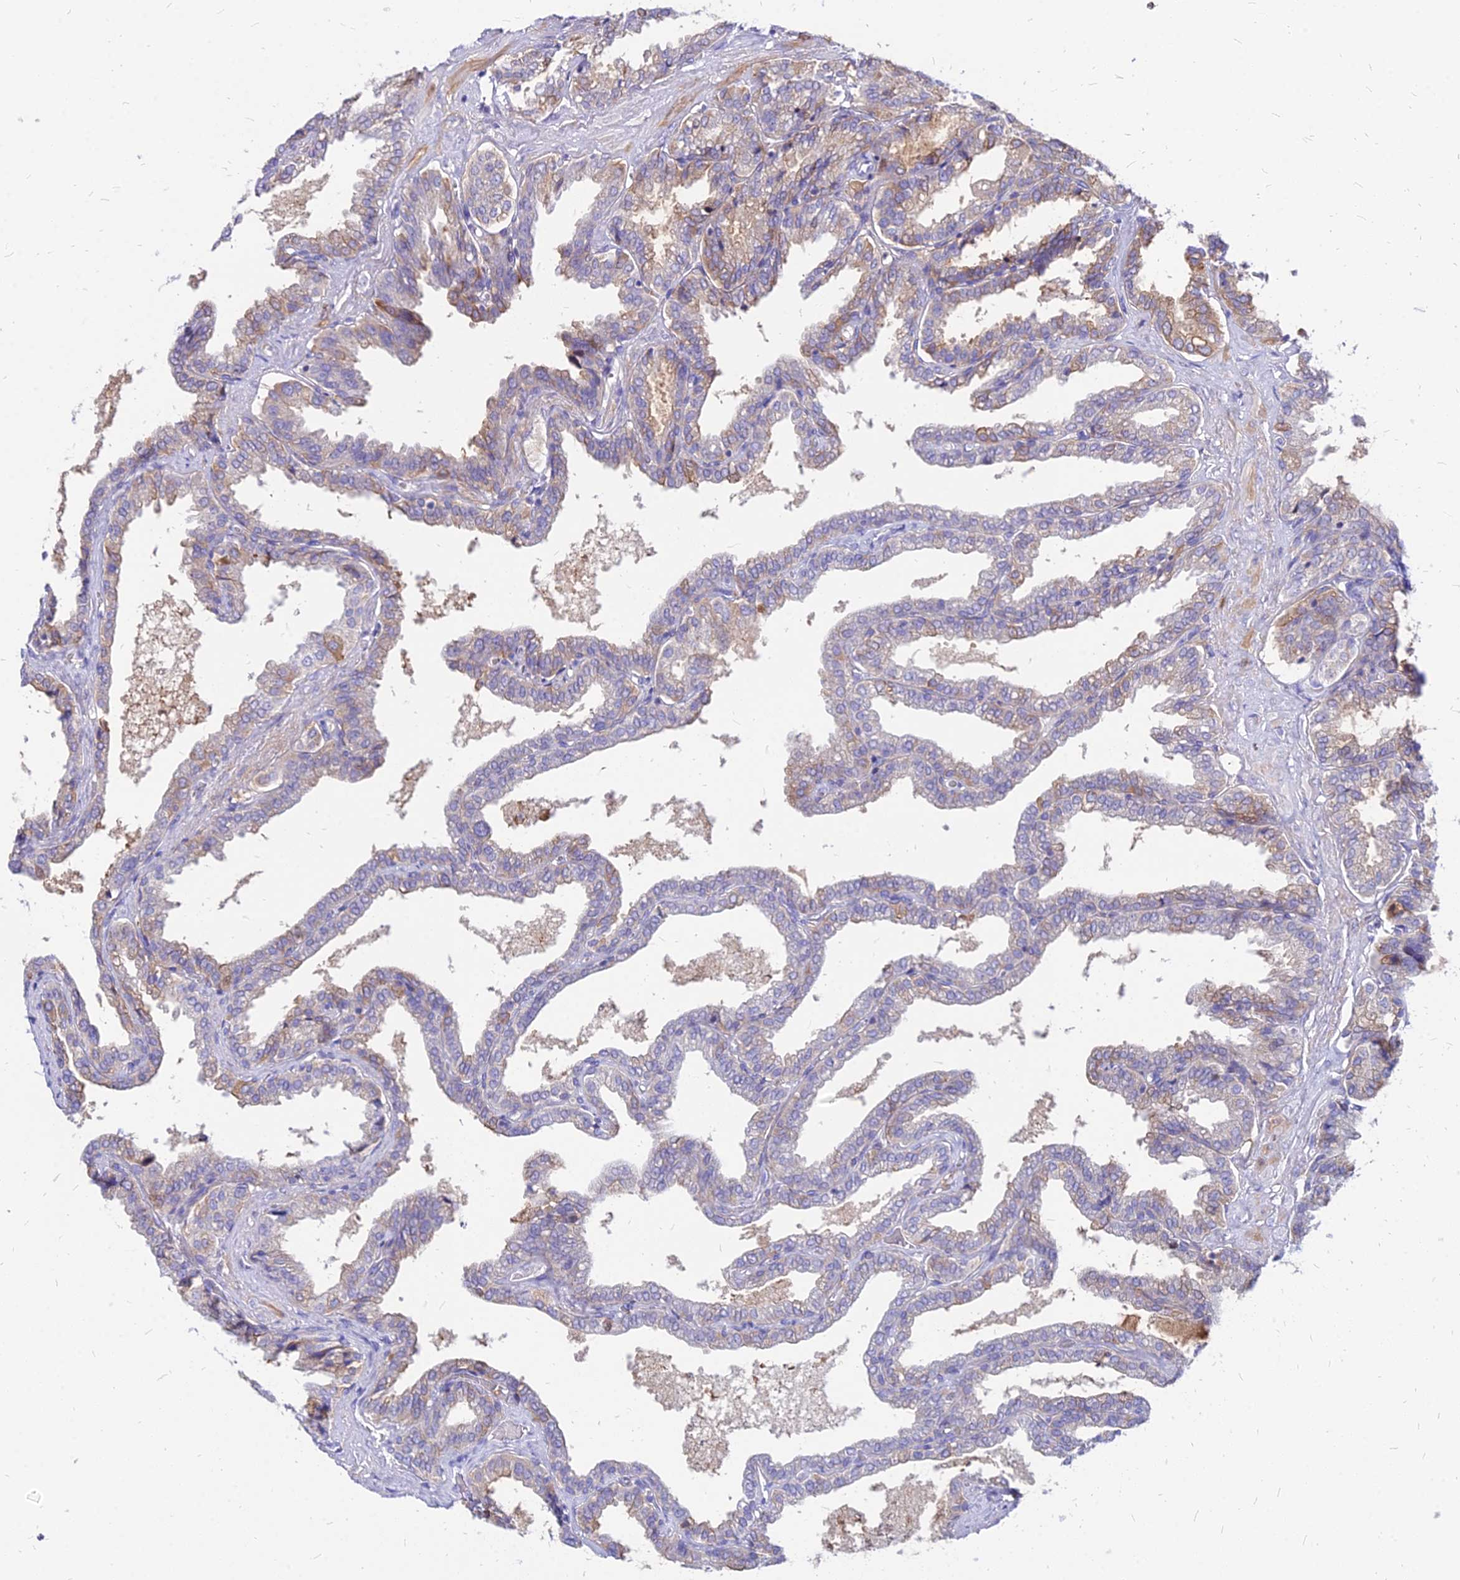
{"staining": {"intensity": "moderate", "quantity": "<25%", "location": "cytoplasmic/membranous"}, "tissue": "seminal vesicle", "cell_type": "Glandular cells", "image_type": "normal", "snomed": [{"axis": "morphology", "description": "Normal tissue, NOS"}, {"axis": "topography", "description": "Seminal veicle"}], "caption": "Immunohistochemistry image of unremarkable seminal vesicle: human seminal vesicle stained using immunohistochemistry (IHC) exhibits low levels of moderate protein expression localized specifically in the cytoplasmic/membranous of glandular cells, appearing as a cytoplasmic/membranous brown color.", "gene": "ACSM6", "patient": {"sex": "male", "age": 46}}